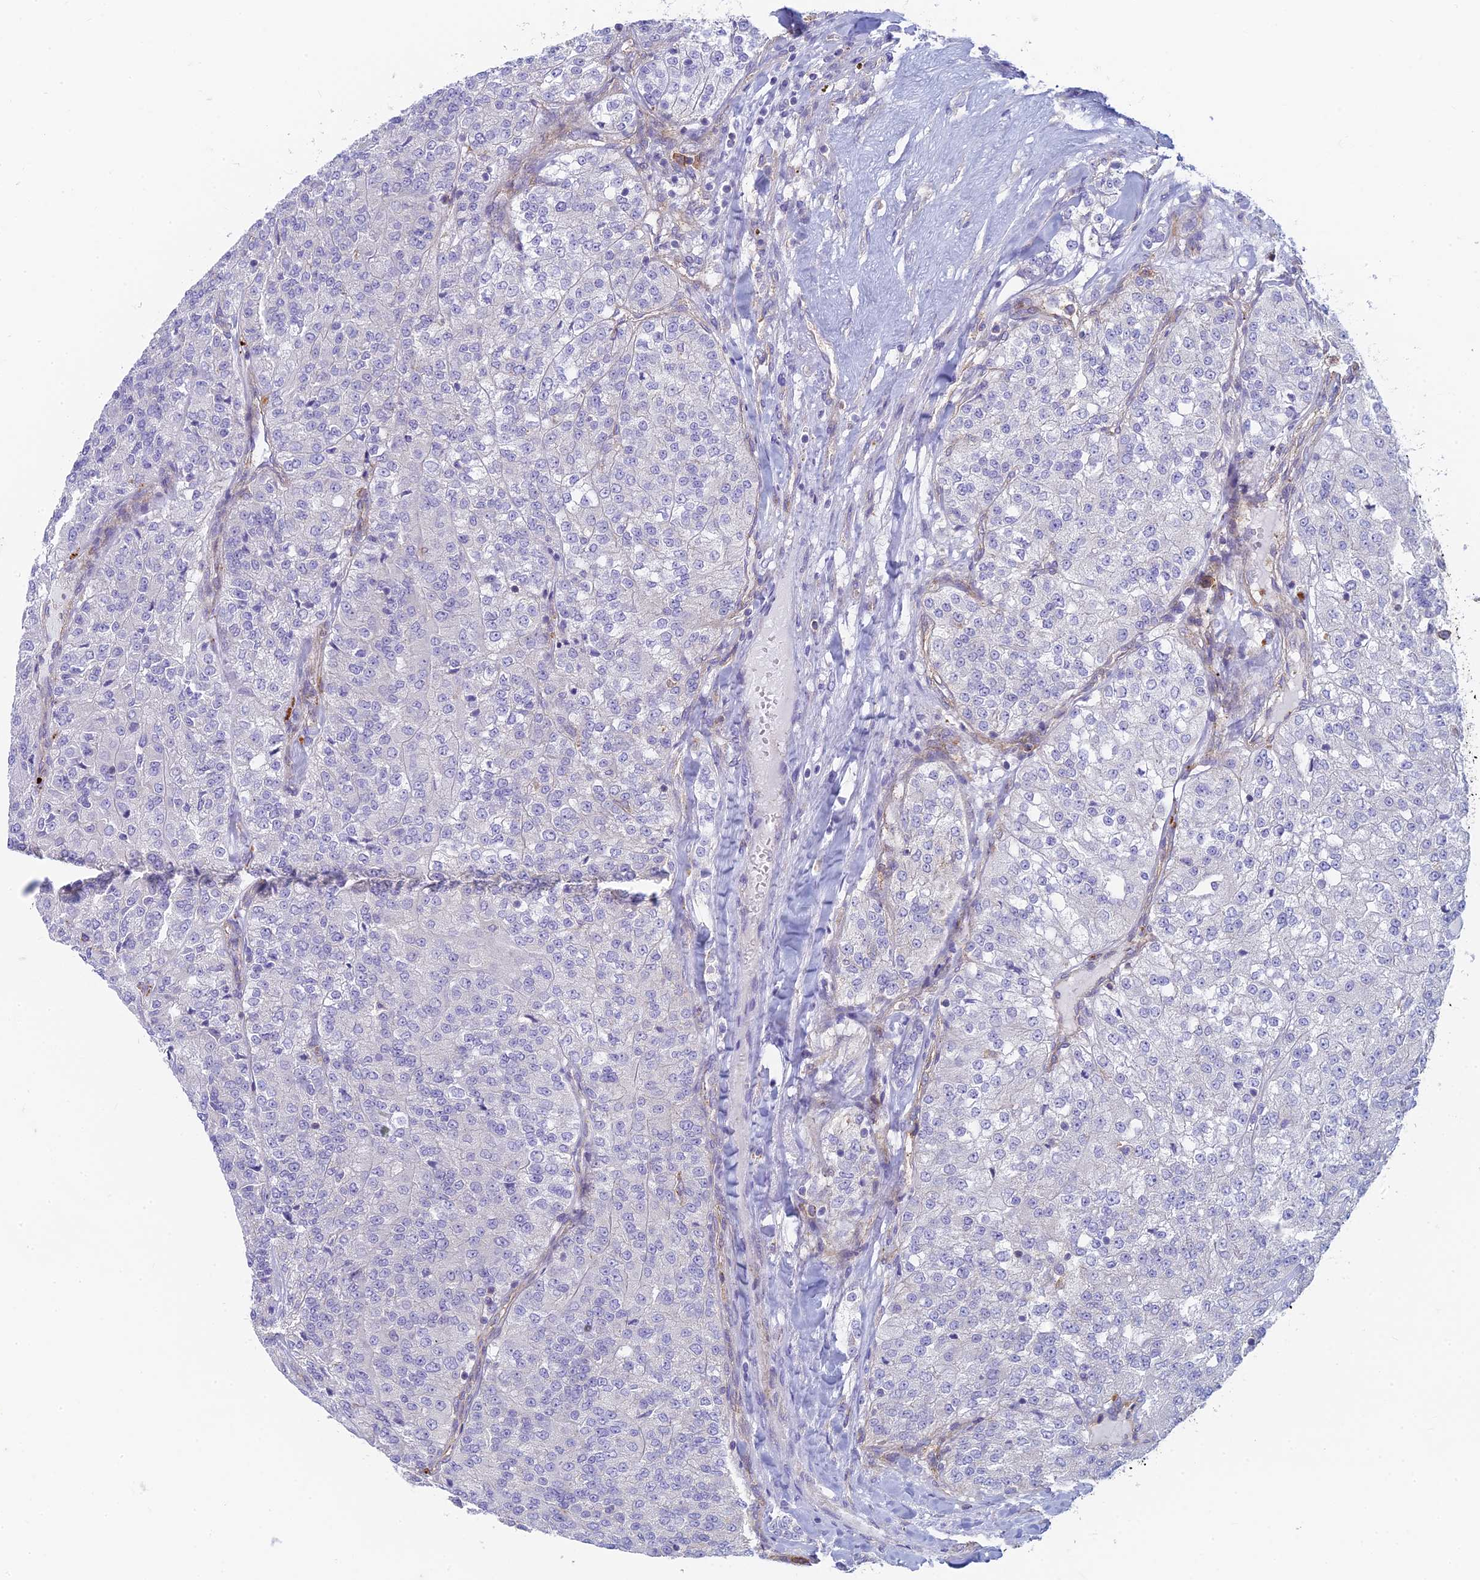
{"staining": {"intensity": "negative", "quantity": "none", "location": "none"}, "tissue": "renal cancer", "cell_type": "Tumor cells", "image_type": "cancer", "snomed": [{"axis": "morphology", "description": "Adenocarcinoma, NOS"}, {"axis": "topography", "description": "Kidney"}], "caption": "Immunohistochemical staining of human renal adenocarcinoma reveals no significant staining in tumor cells.", "gene": "STRN4", "patient": {"sex": "female", "age": 63}}